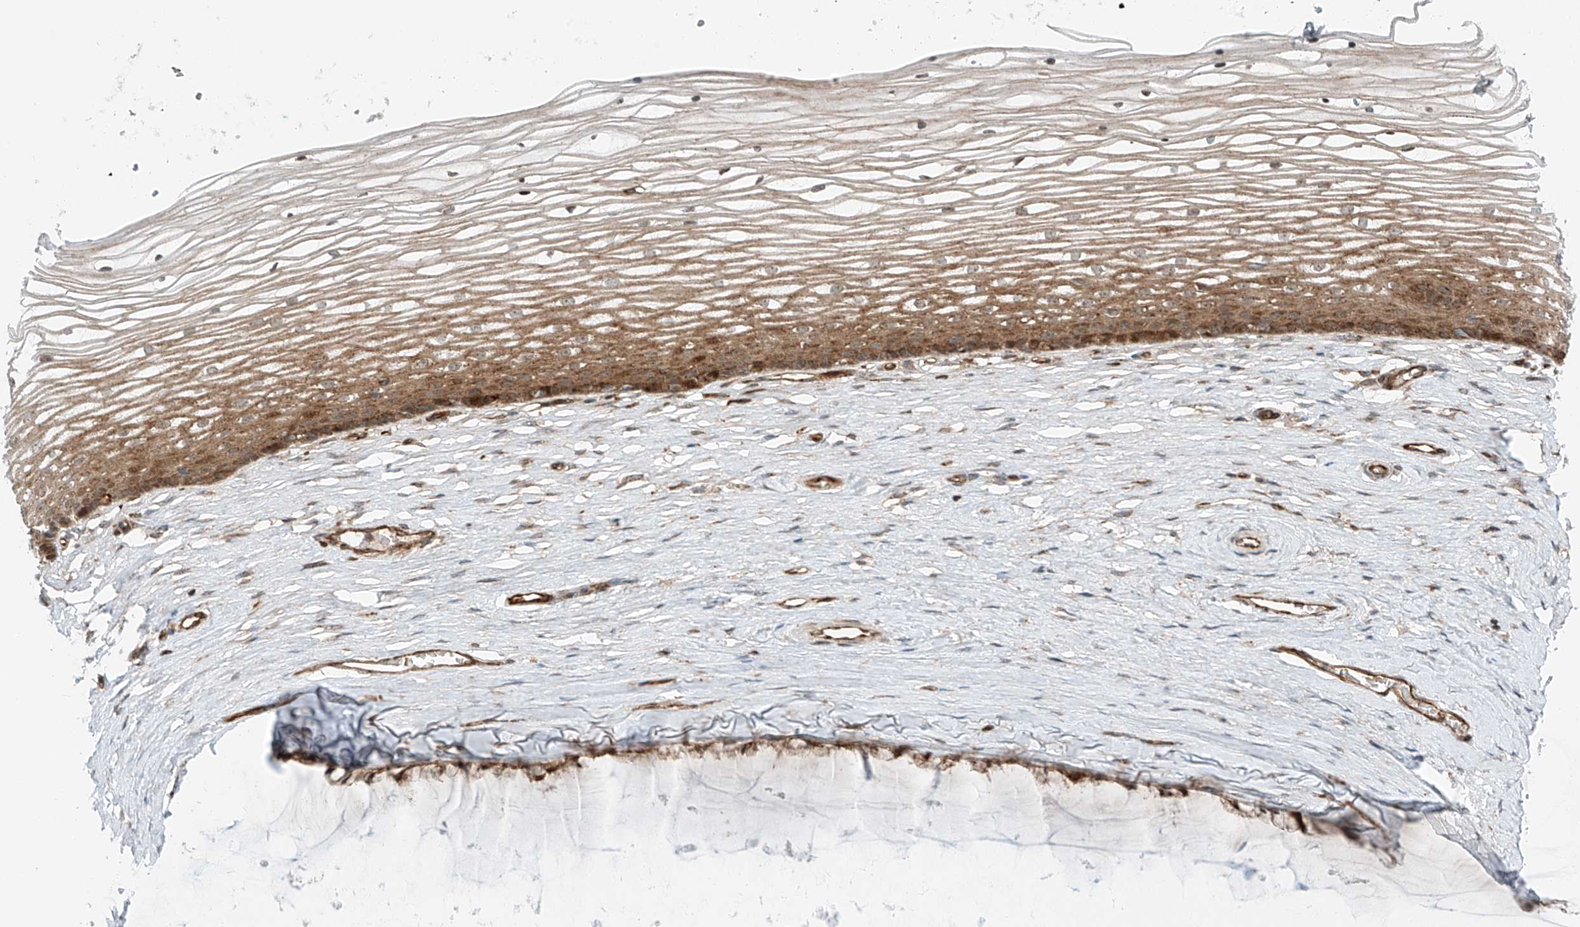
{"staining": {"intensity": "moderate", "quantity": ">75%", "location": "cytoplasmic/membranous"}, "tissue": "vagina", "cell_type": "Squamous epithelial cells", "image_type": "normal", "snomed": [{"axis": "morphology", "description": "Normal tissue, NOS"}, {"axis": "topography", "description": "Vagina"}, {"axis": "topography", "description": "Cervix"}], "caption": "Moderate cytoplasmic/membranous protein positivity is identified in about >75% of squamous epithelial cells in vagina.", "gene": "USP48", "patient": {"sex": "female", "age": 40}}